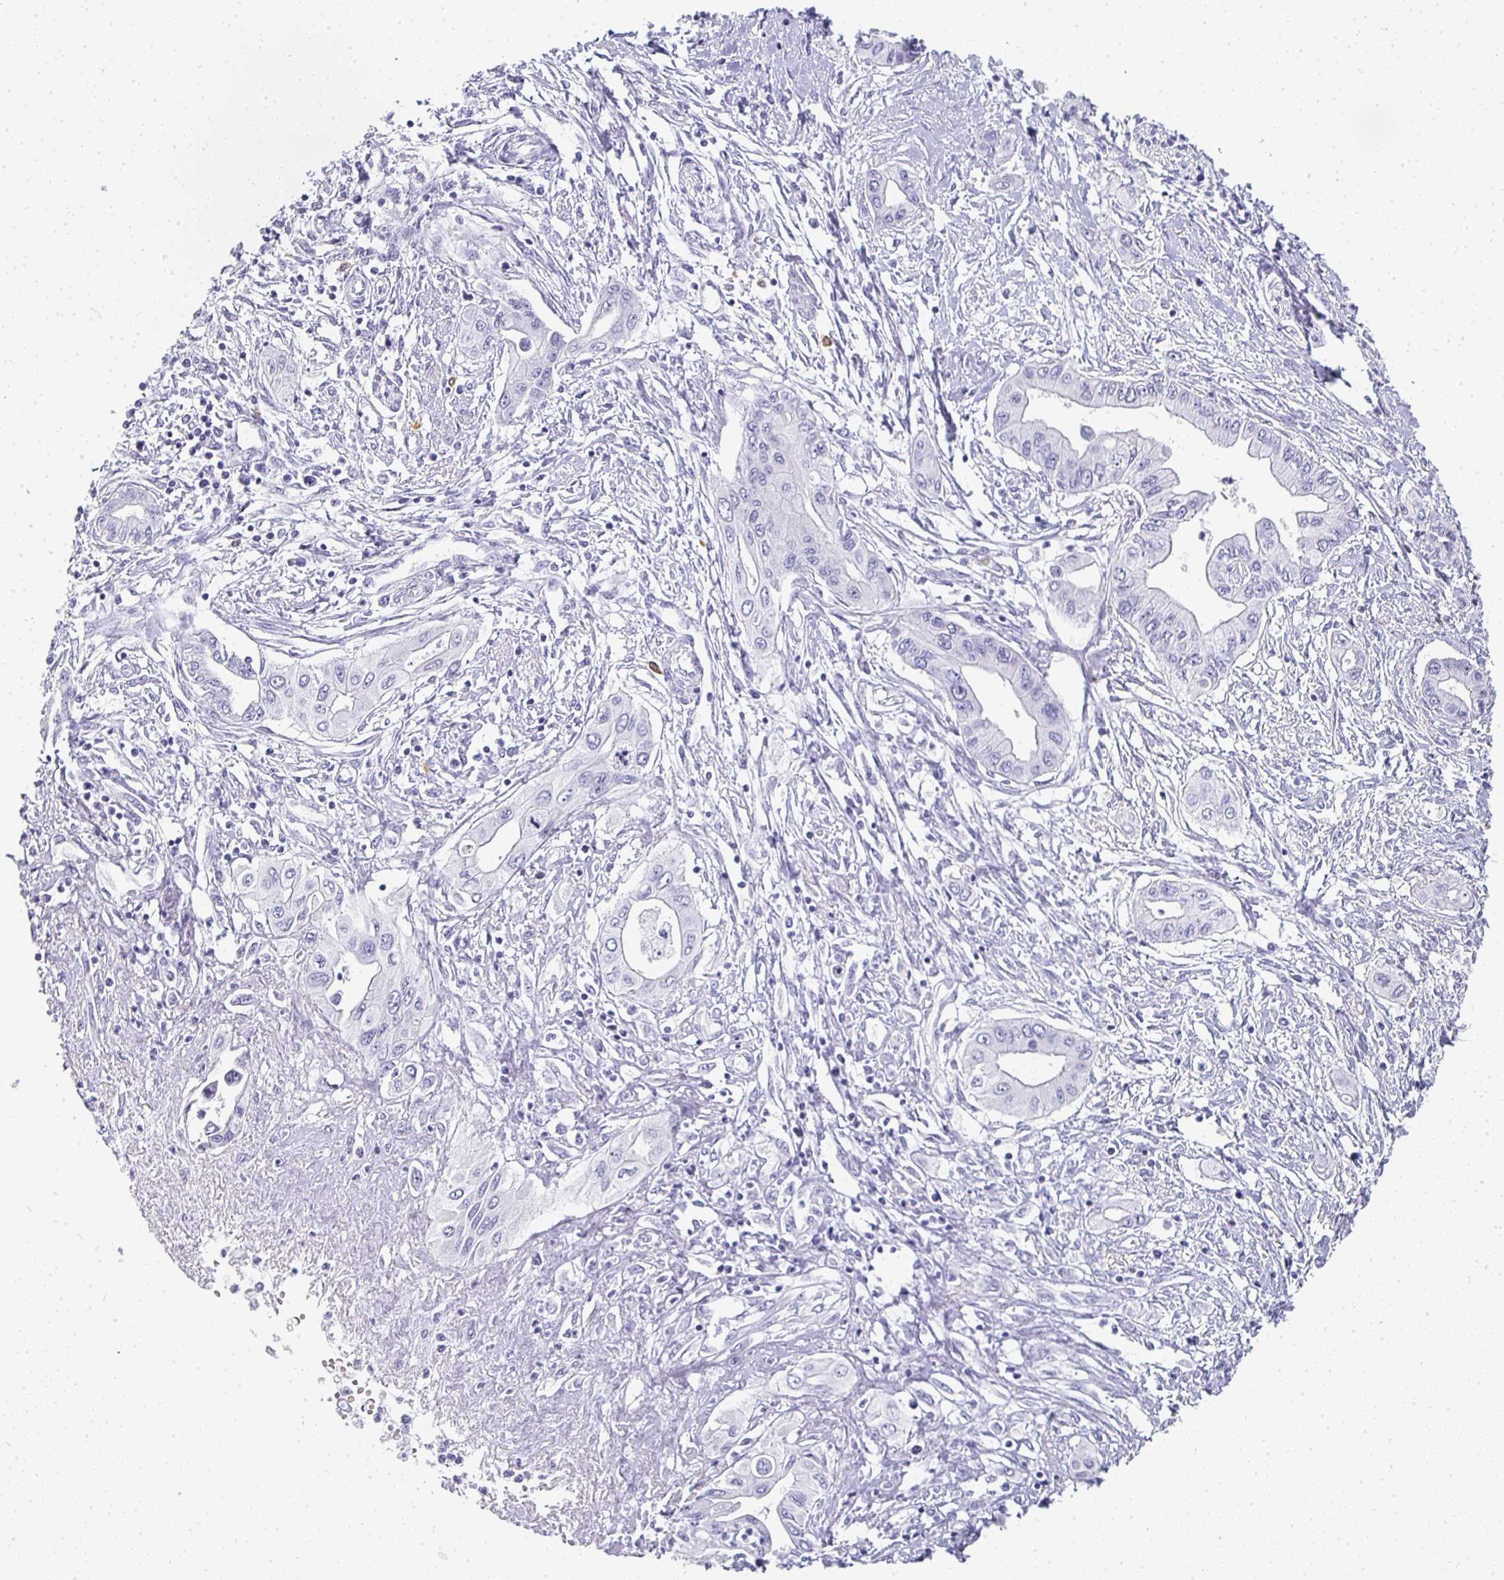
{"staining": {"intensity": "negative", "quantity": "none", "location": "none"}, "tissue": "pancreatic cancer", "cell_type": "Tumor cells", "image_type": "cancer", "snomed": [{"axis": "morphology", "description": "Adenocarcinoma, NOS"}, {"axis": "topography", "description": "Pancreas"}], "caption": "The micrograph shows no significant expression in tumor cells of adenocarcinoma (pancreatic).", "gene": "TPSD1", "patient": {"sex": "female", "age": 62}}